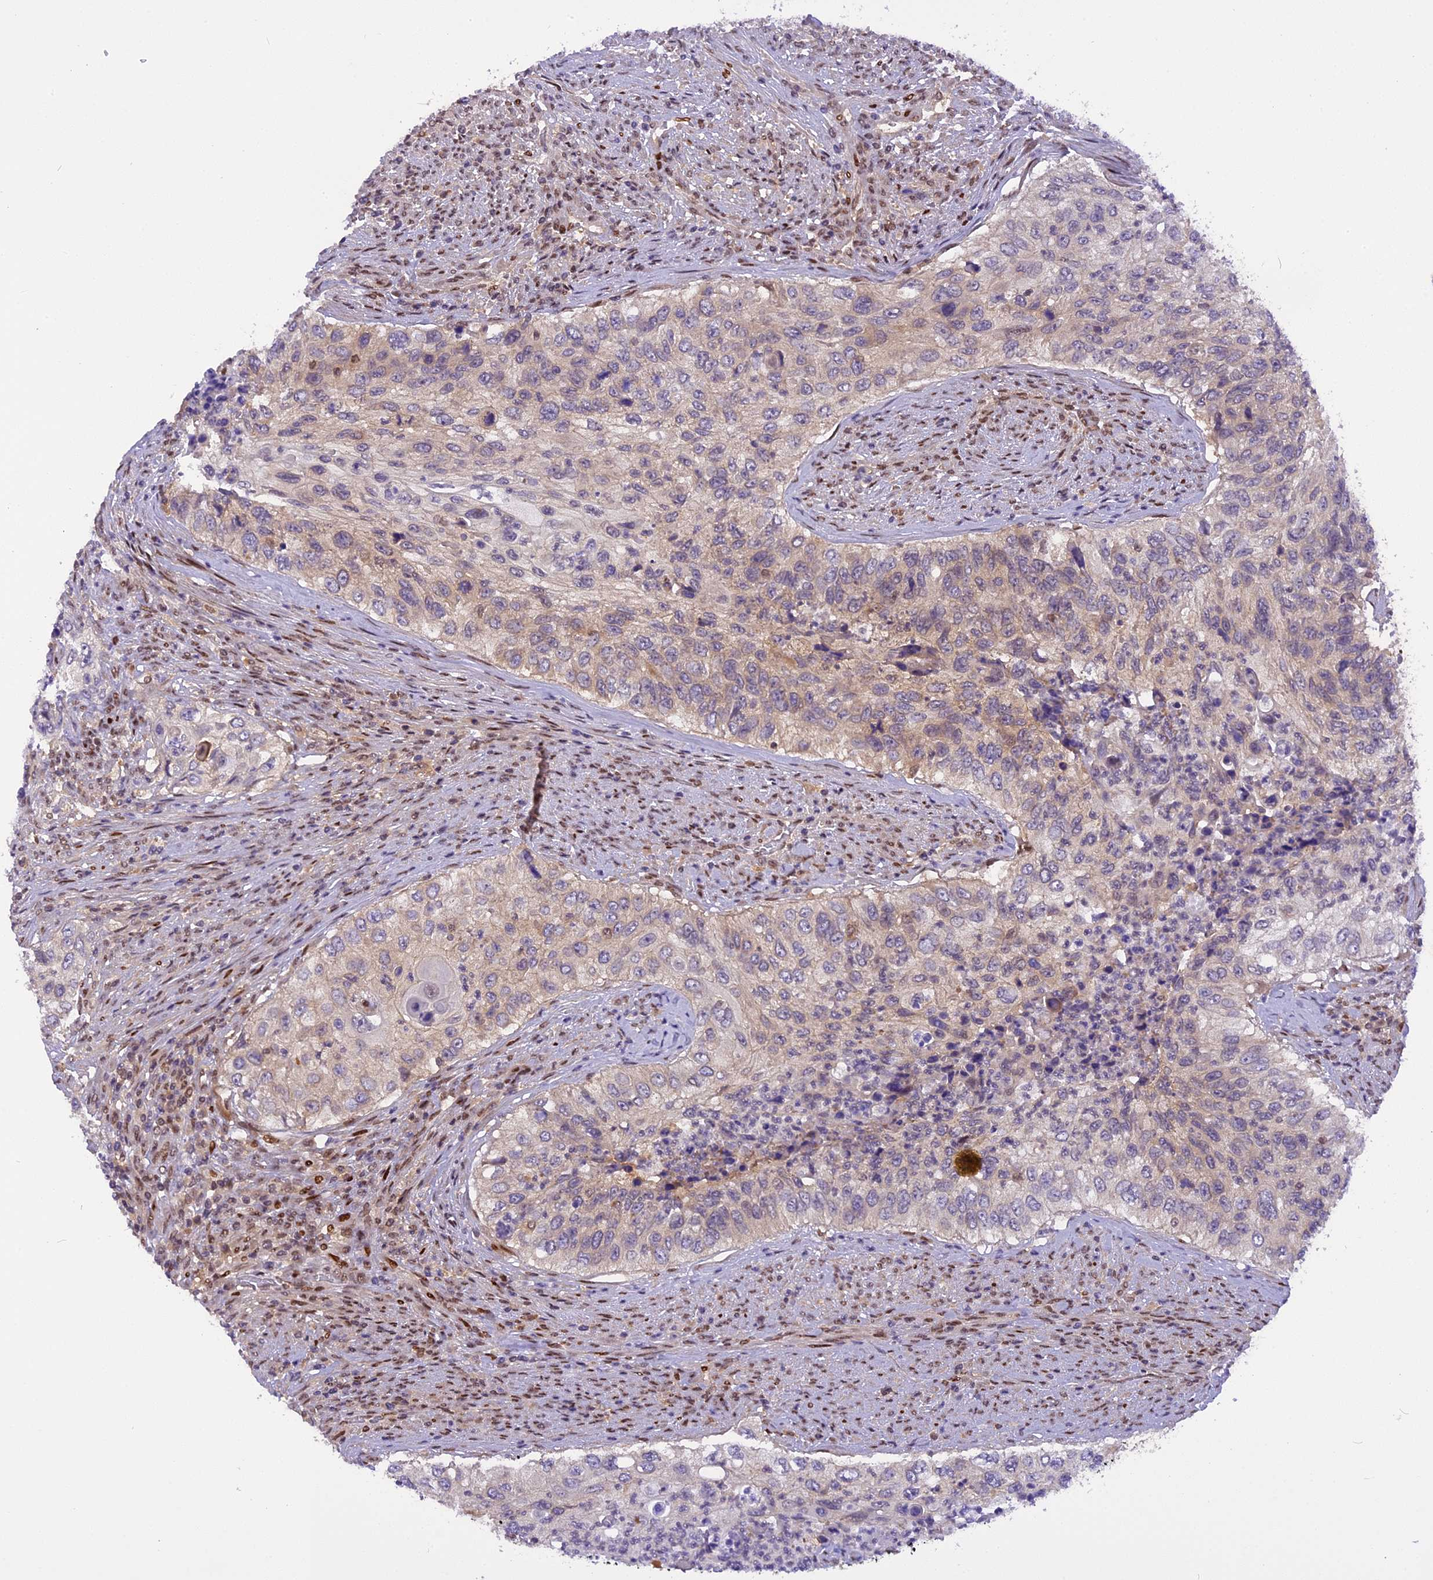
{"staining": {"intensity": "negative", "quantity": "none", "location": "none"}, "tissue": "urothelial cancer", "cell_type": "Tumor cells", "image_type": "cancer", "snomed": [{"axis": "morphology", "description": "Urothelial carcinoma, High grade"}, {"axis": "topography", "description": "Urinary bladder"}], "caption": "Human urothelial cancer stained for a protein using immunohistochemistry (IHC) displays no expression in tumor cells.", "gene": "RABGGTA", "patient": {"sex": "female", "age": 60}}